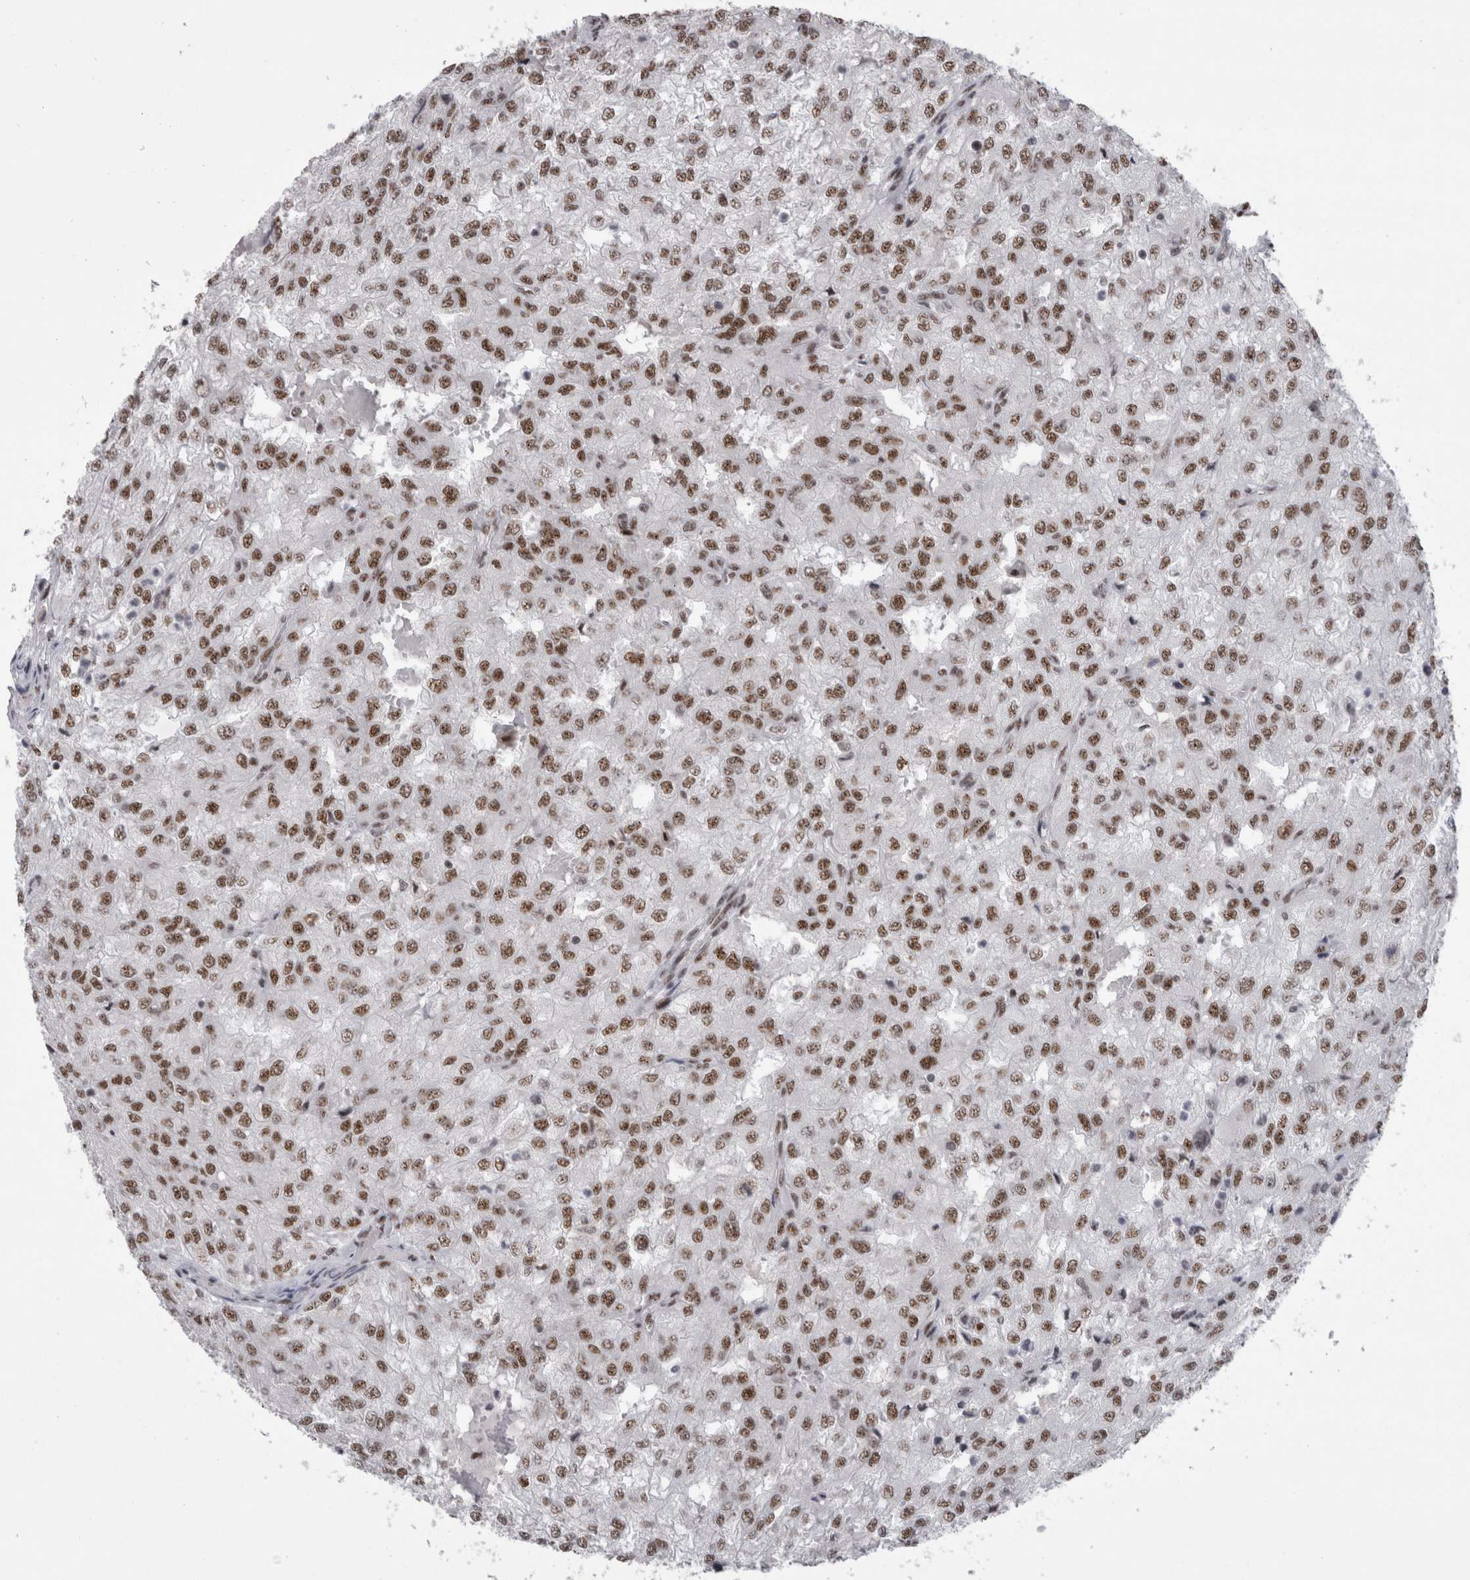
{"staining": {"intensity": "moderate", "quantity": ">75%", "location": "nuclear"}, "tissue": "renal cancer", "cell_type": "Tumor cells", "image_type": "cancer", "snomed": [{"axis": "morphology", "description": "Adenocarcinoma, NOS"}, {"axis": "topography", "description": "Kidney"}], "caption": "Tumor cells display moderate nuclear positivity in about >75% of cells in renal cancer (adenocarcinoma). The staining was performed using DAB, with brown indicating positive protein expression. Nuclei are stained blue with hematoxylin.", "gene": "SNRNP40", "patient": {"sex": "female", "age": 54}}